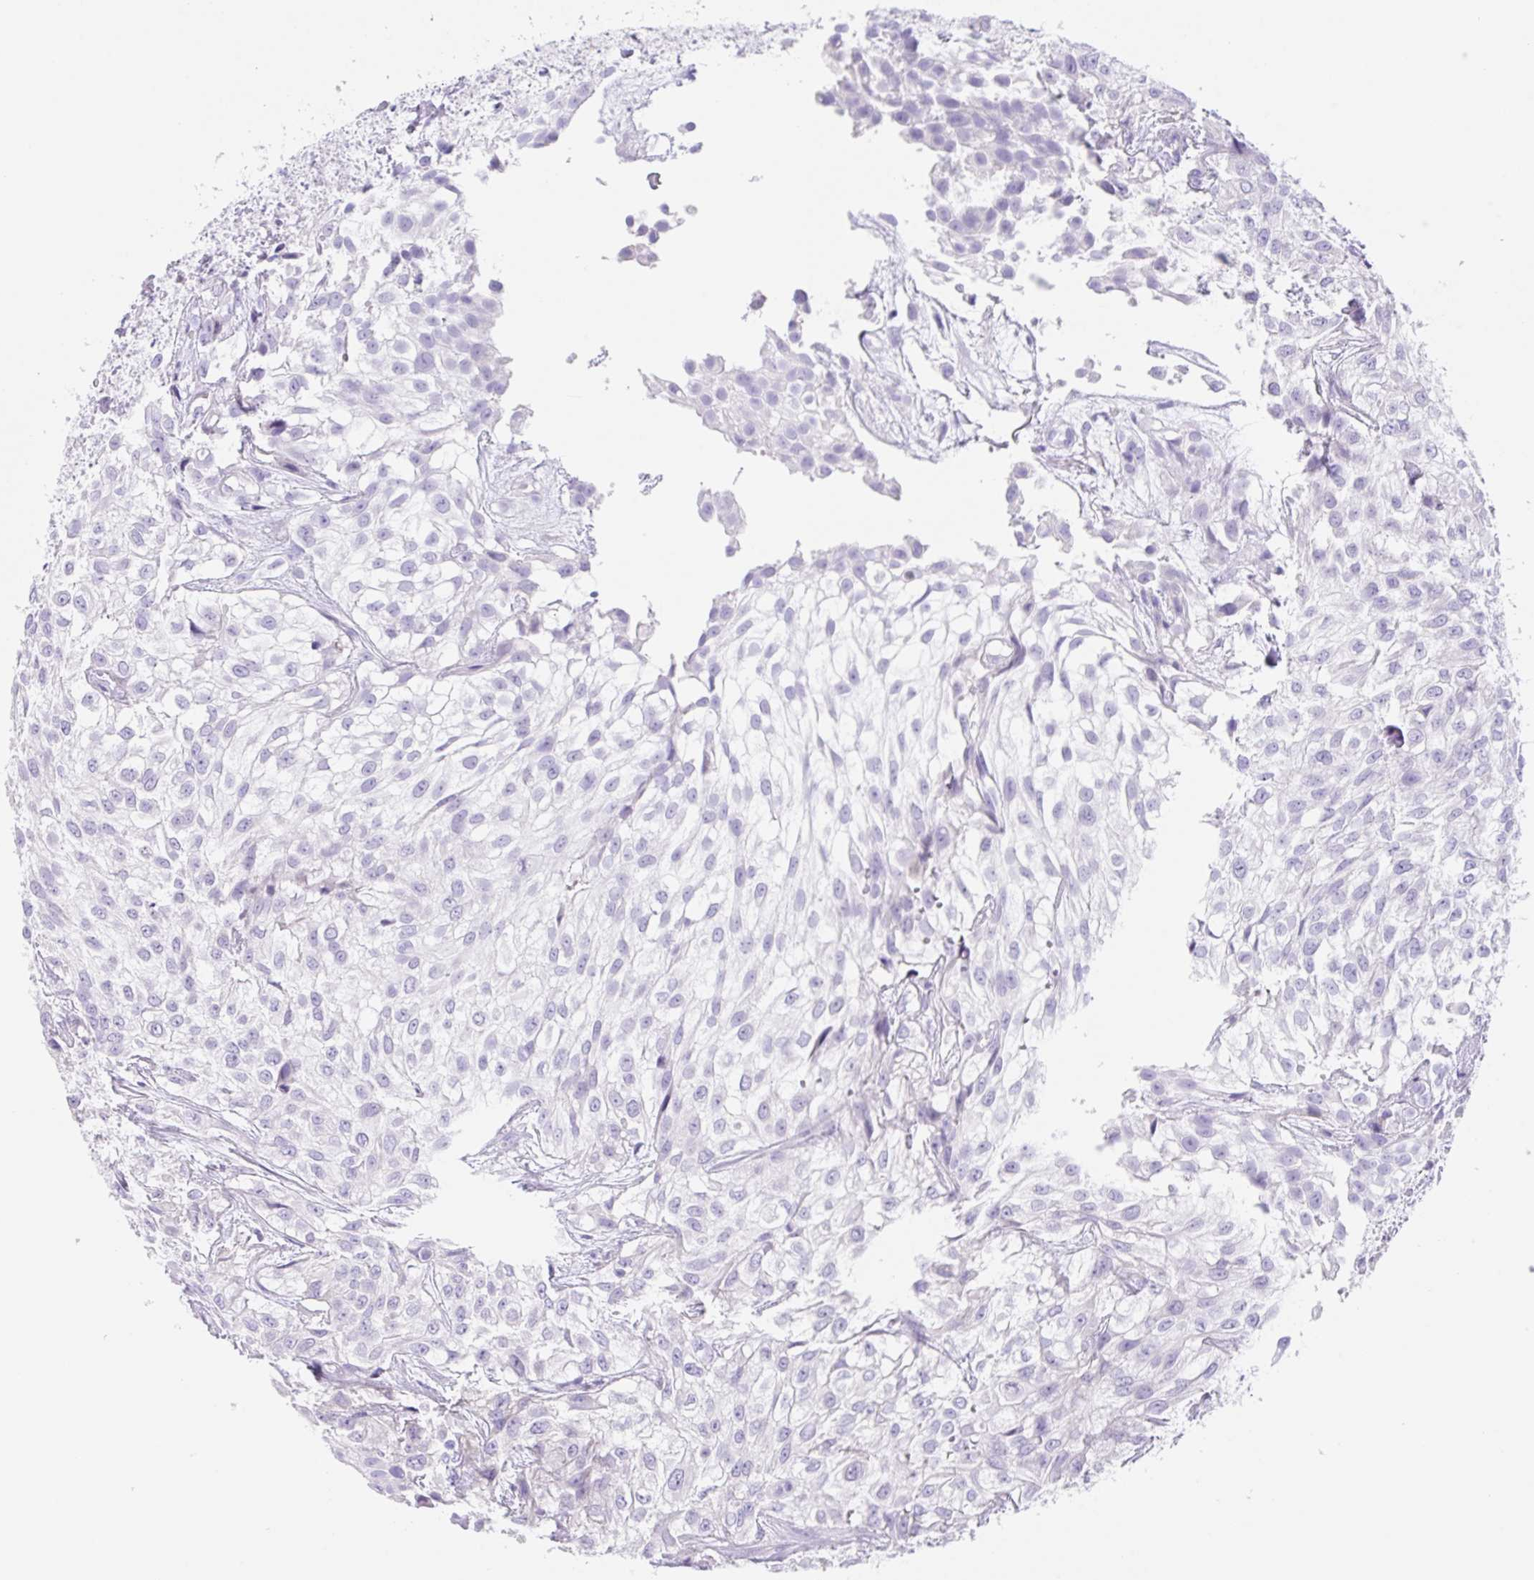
{"staining": {"intensity": "negative", "quantity": "none", "location": "none"}, "tissue": "urothelial cancer", "cell_type": "Tumor cells", "image_type": "cancer", "snomed": [{"axis": "morphology", "description": "Urothelial carcinoma, High grade"}, {"axis": "topography", "description": "Urinary bladder"}], "caption": "A photomicrograph of urothelial cancer stained for a protein reveals no brown staining in tumor cells.", "gene": "KLK8", "patient": {"sex": "male", "age": 56}}